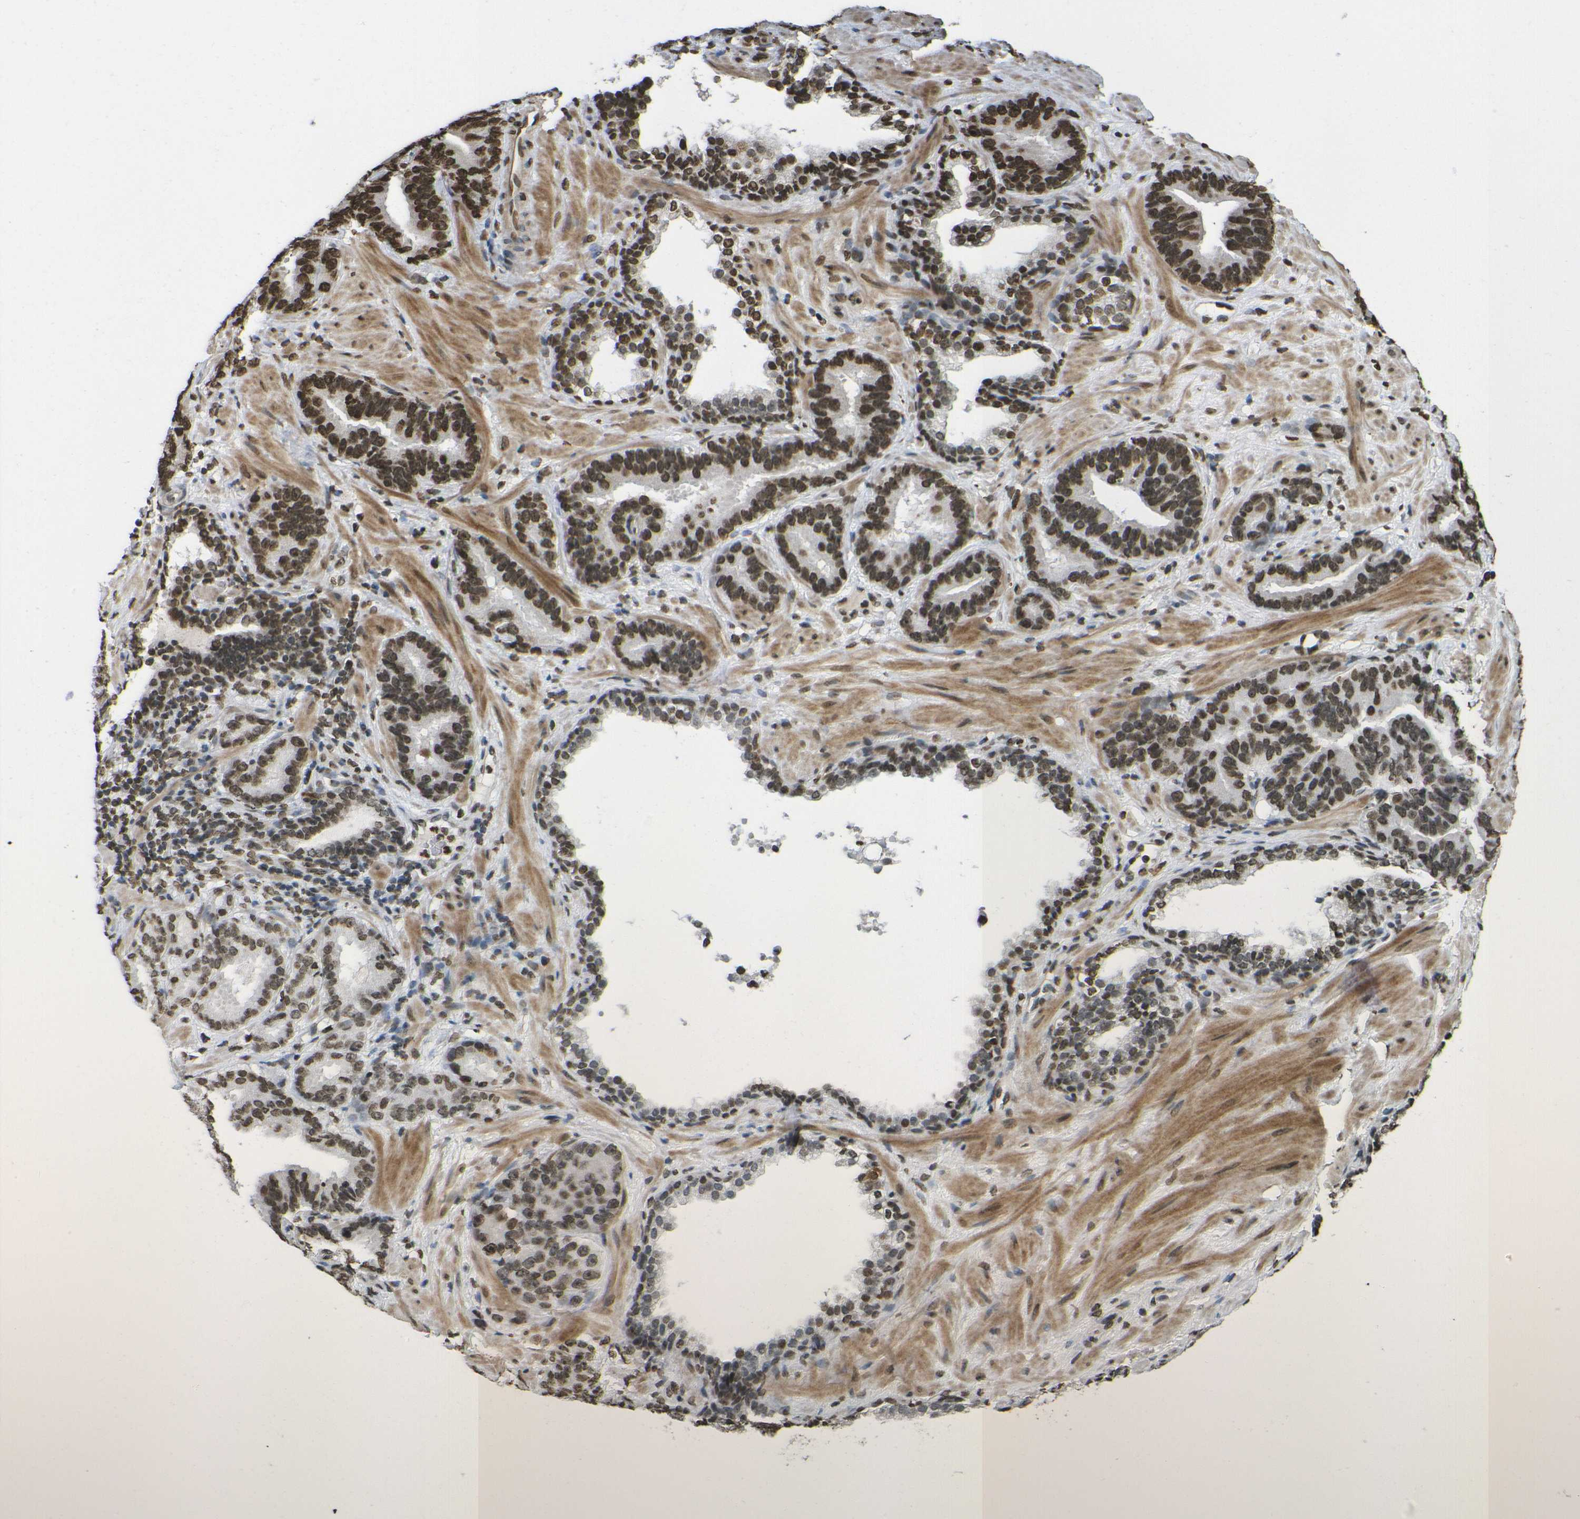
{"staining": {"intensity": "strong", "quantity": ">75%", "location": "nuclear"}, "tissue": "prostate cancer", "cell_type": "Tumor cells", "image_type": "cancer", "snomed": [{"axis": "morphology", "description": "Adenocarcinoma, Low grade"}, {"axis": "topography", "description": "Prostate"}], "caption": "Immunohistochemical staining of prostate adenocarcinoma (low-grade) shows high levels of strong nuclear protein staining in about >75% of tumor cells.", "gene": "H4C16", "patient": {"sex": "male", "age": 59}}